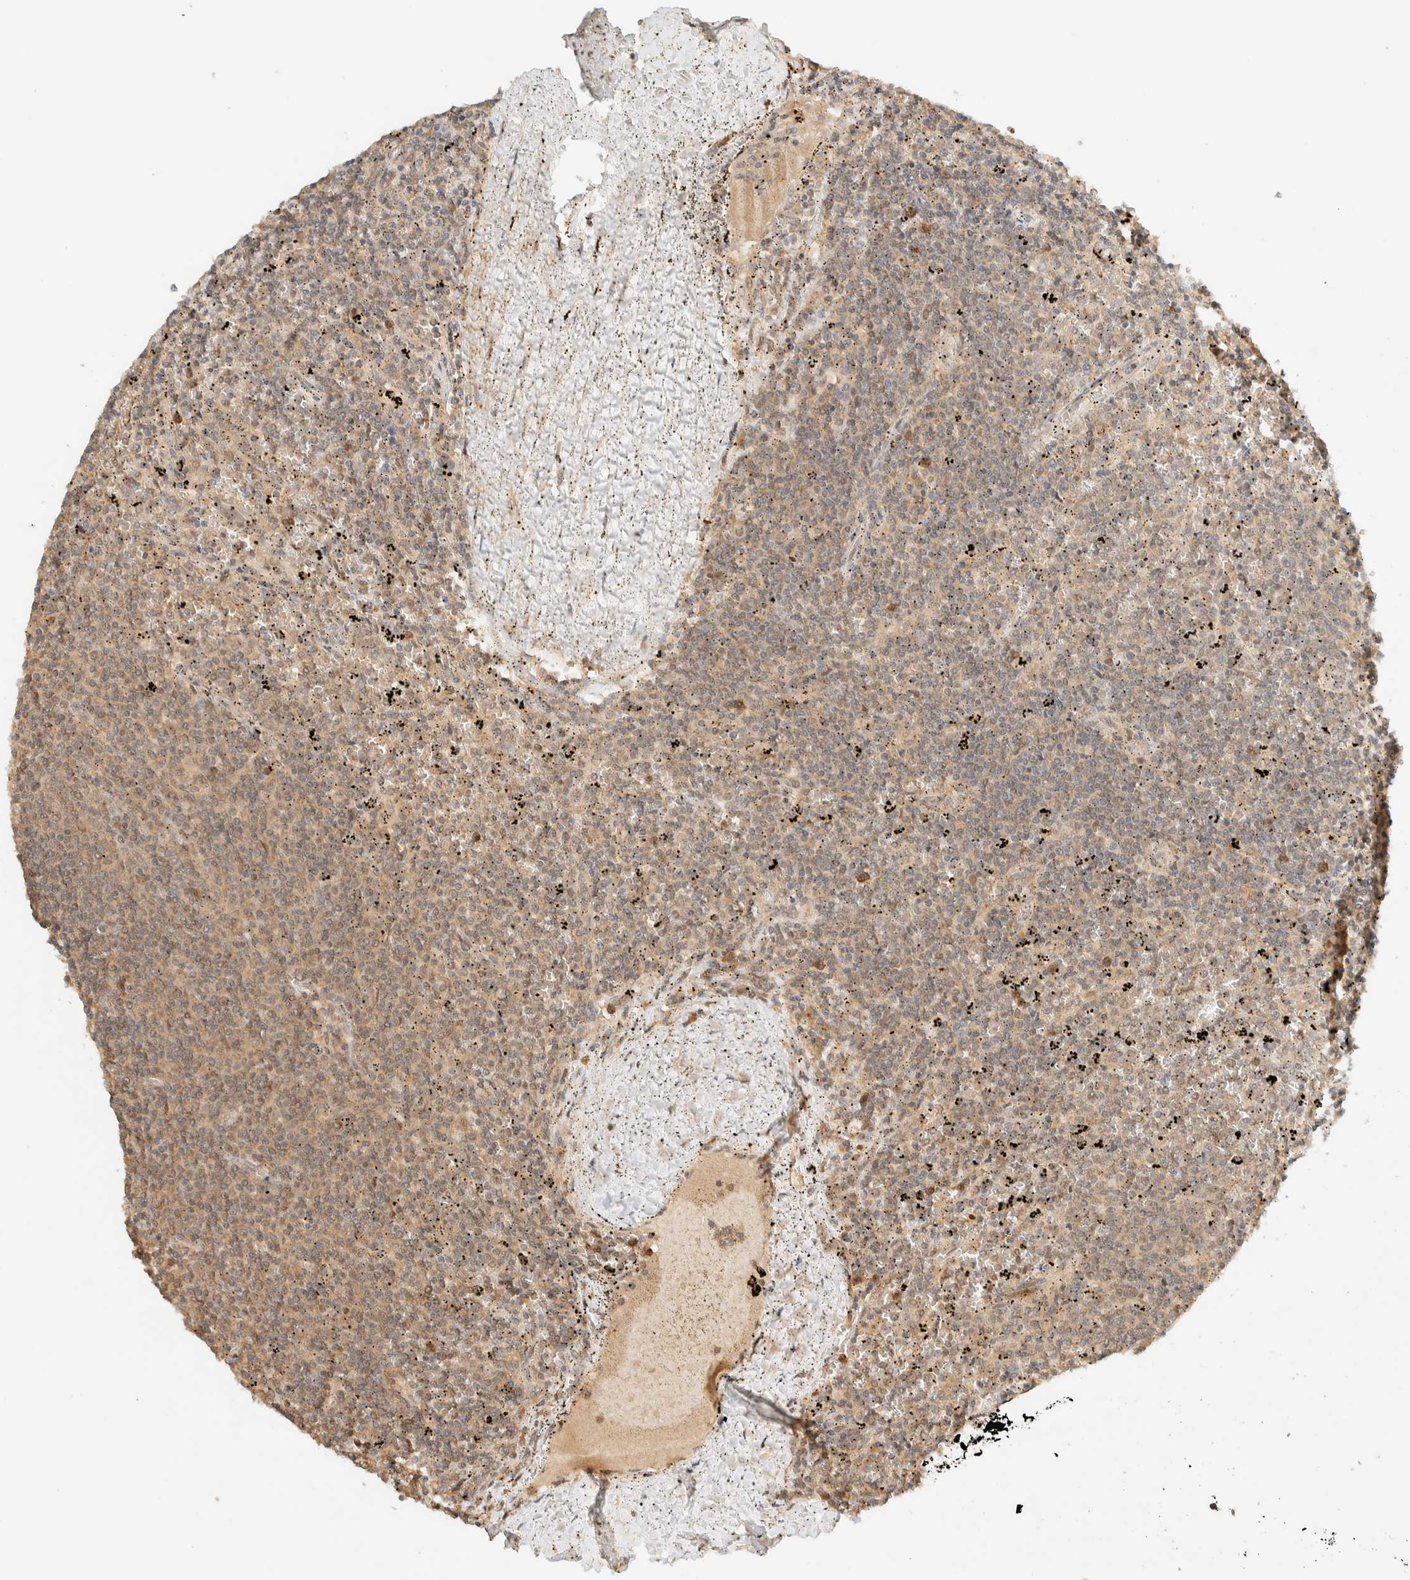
{"staining": {"intensity": "weak", "quantity": ">75%", "location": "cytoplasmic/membranous"}, "tissue": "lymphoma", "cell_type": "Tumor cells", "image_type": "cancer", "snomed": [{"axis": "morphology", "description": "Malignant lymphoma, non-Hodgkin's type, Low grade"}, {"axis": "topography", "description": "Spleen"}], "caption": "Malignant lymphoma, non-Hodgkin's type (low-grade) stained for a protein (brown) demonstrates weak cytoplasmic/membranous positive staining in approximately >75% of tumor cells.", "gene": "ZBTB34", "patient": {"sex": "female", "age": 50}}